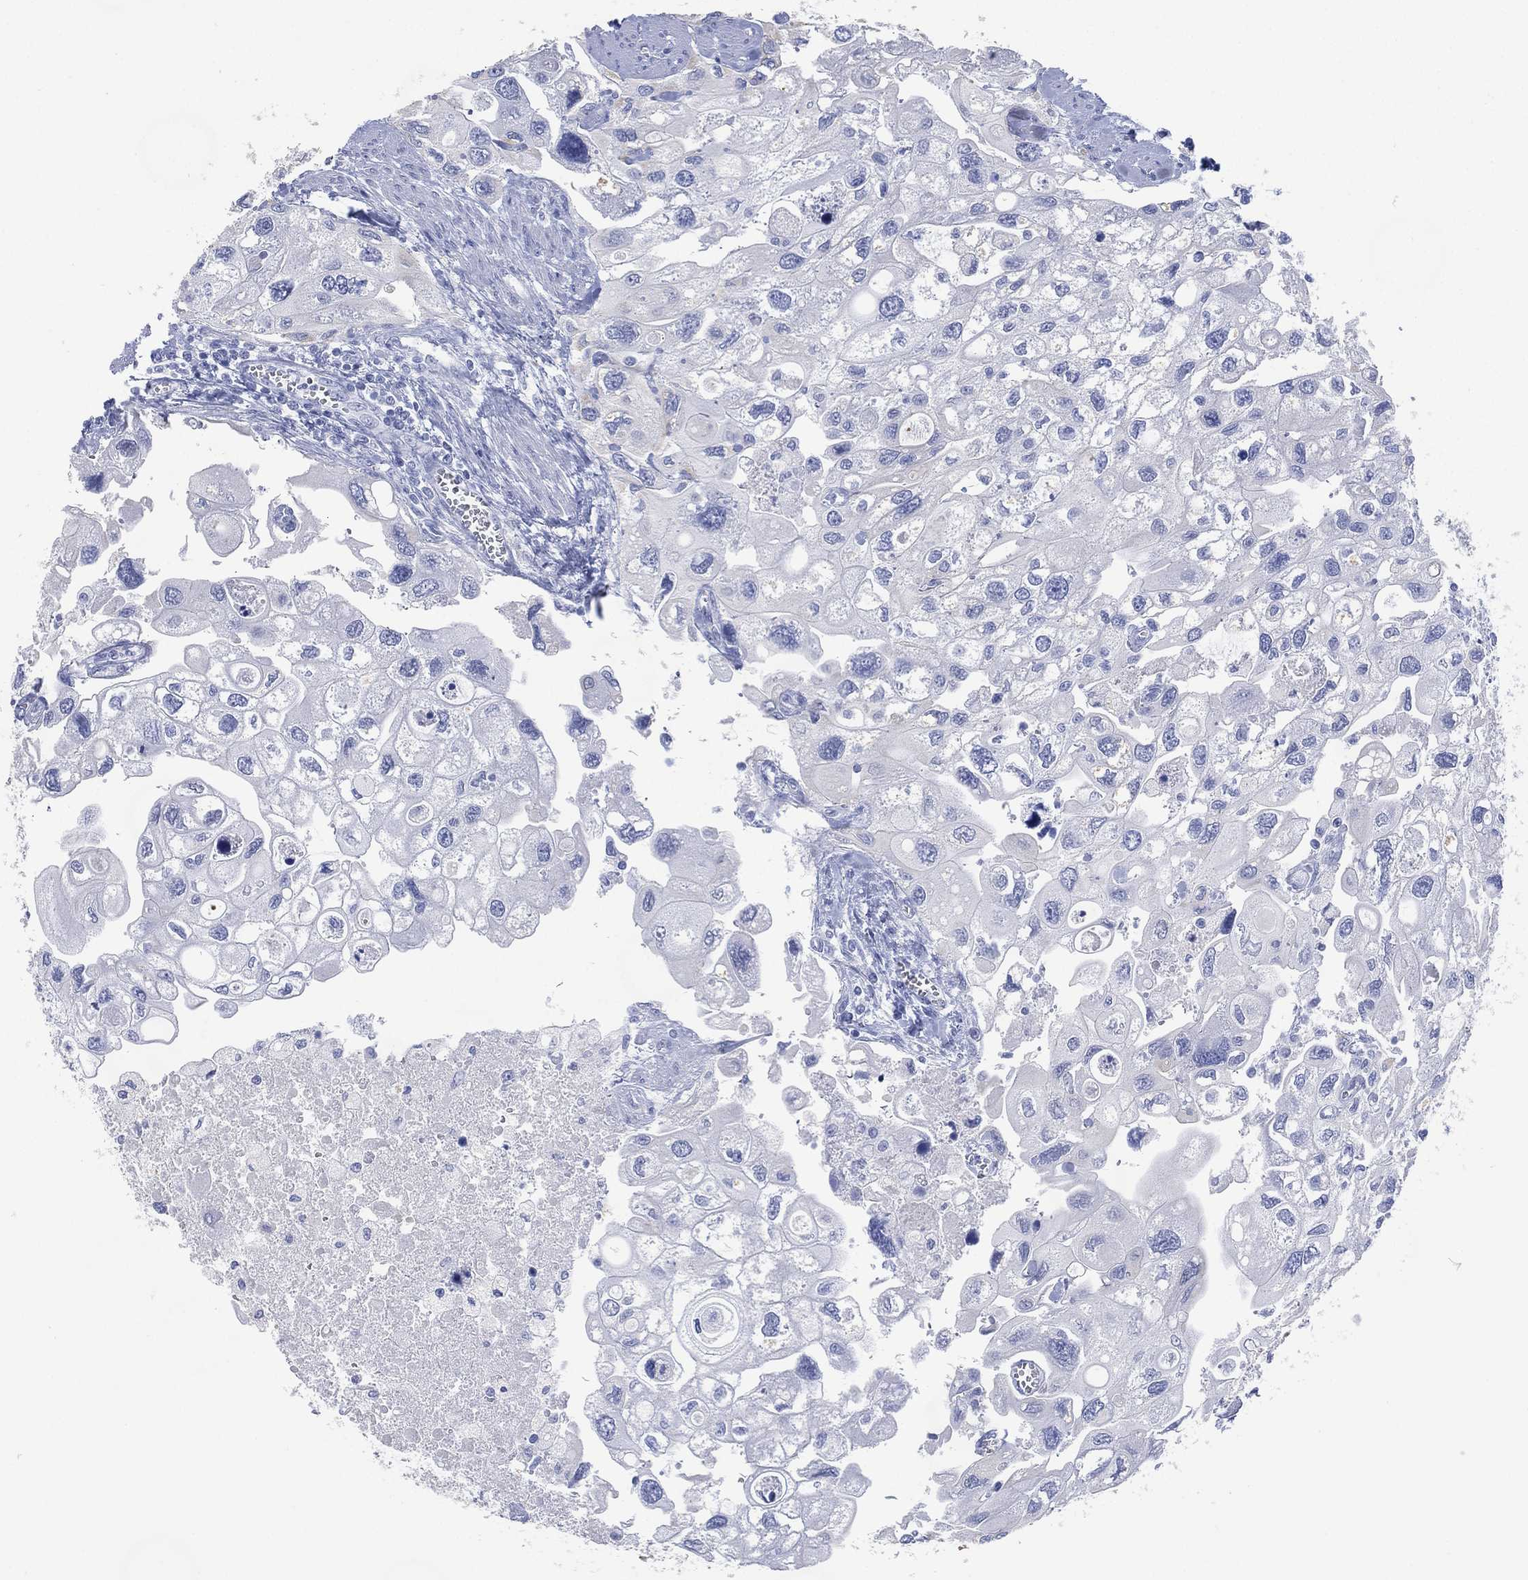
{"staining": {"intensity": "negative", "quantity": "none", "location": "none"}, "tissue": "urothelial cancer", "cell_type": "Tumor cells", "image_type": "cancer", "snomed": [{"axis": "morphology", "description": "Urothelial carcinoma, High grade"}, {"axis": "topography", "description": "Urinary bladder"}], "caption": "The immunohistochemistry (IHC) histopathology image has no significant staining in tumor cells of urothelial cancer tissue.", "gene": "FMO1", "patient": {"sex": "male", "age": 59}}